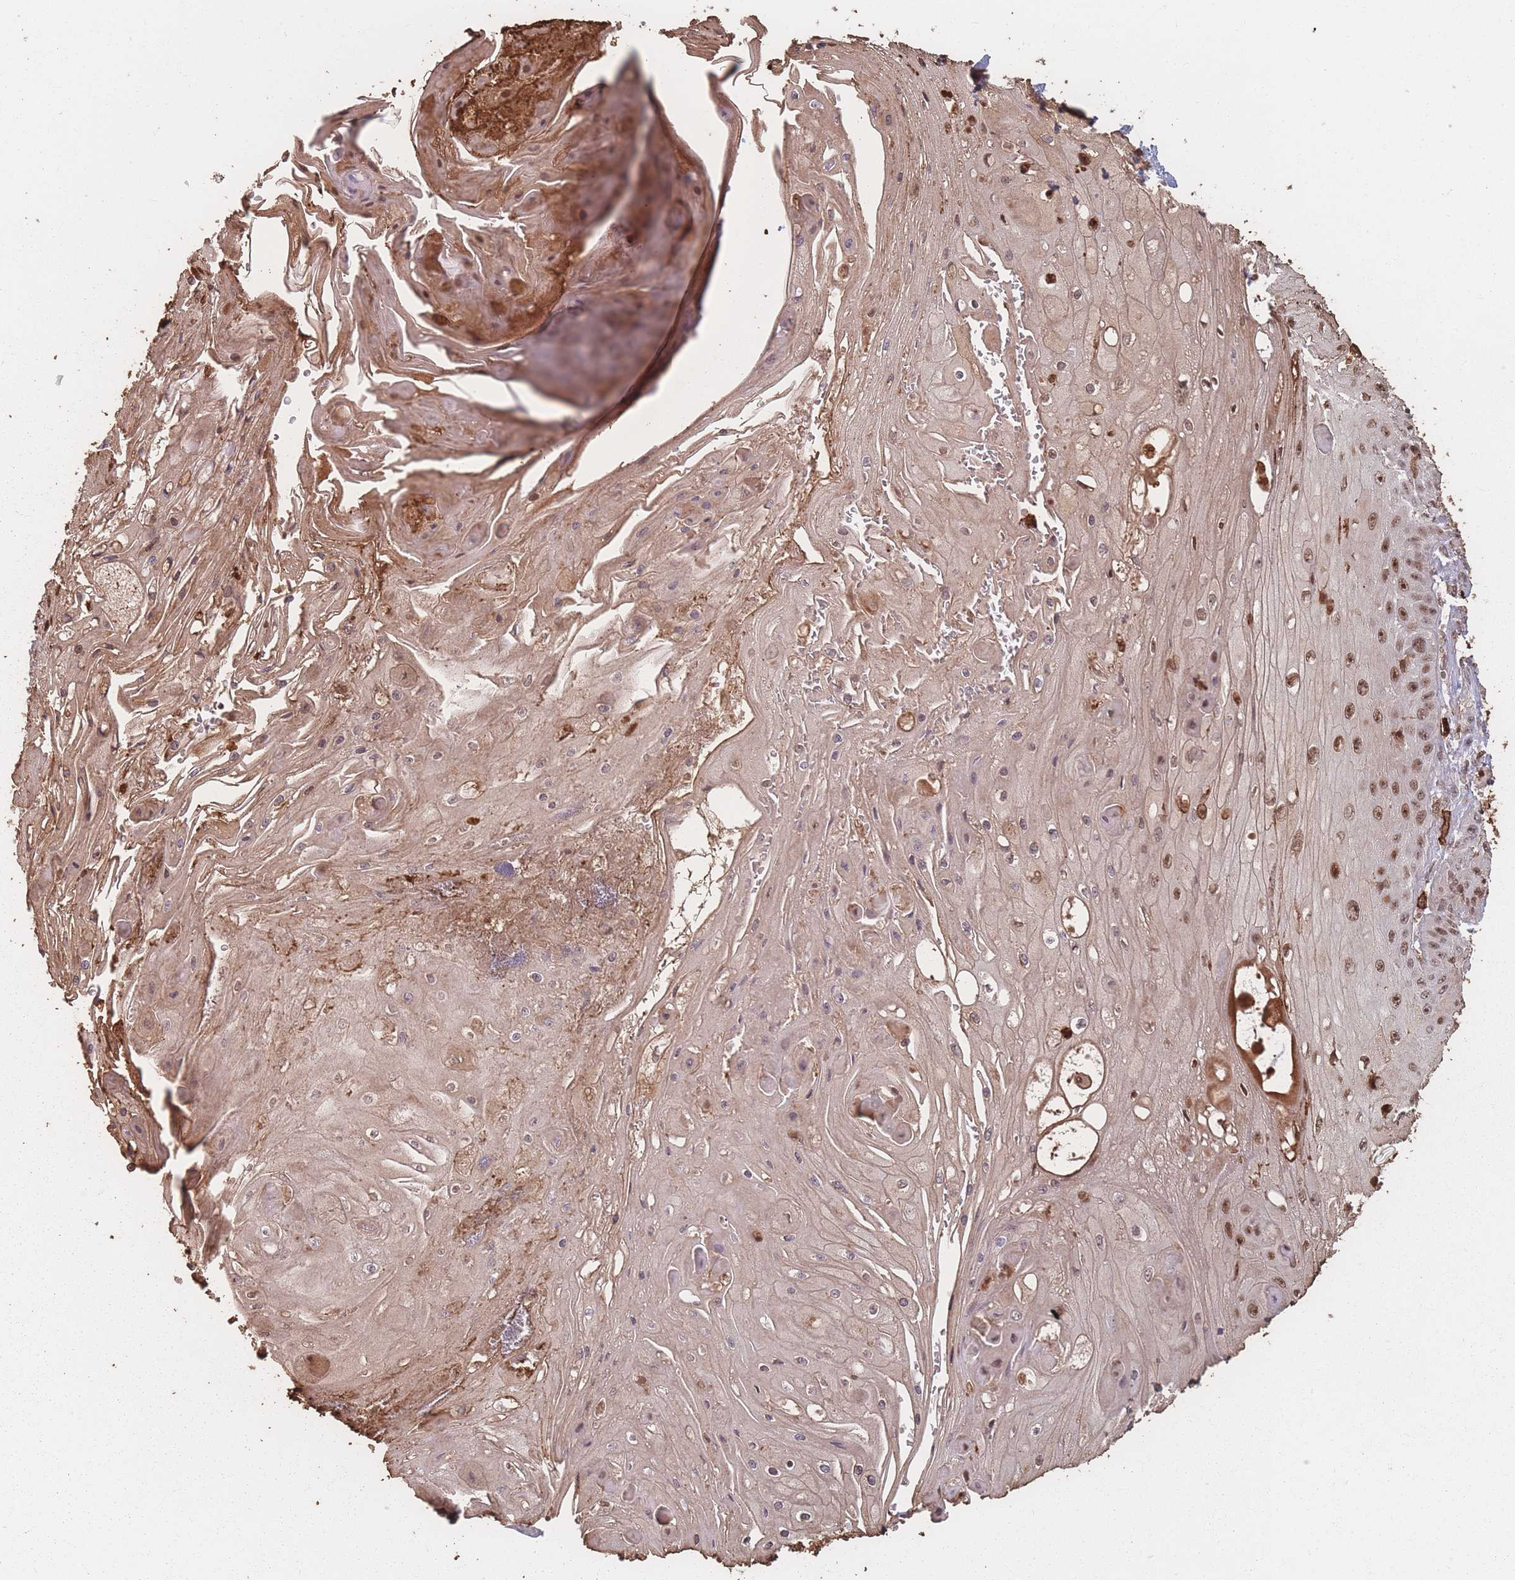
{"staining": {"intensity": "moderate", "quantity": ">75%", "location": "nuclear"}, "tissue": "skin cancer", "cell_type": "Tumor cells", "image_type": "cancer", "snomed": [{"axis": "morphology", "description": "Squamous cell carcinoma, NOS"}, {"axis": "topography", "description": "Skin"}], "caption": "An immunohistochemistry (IHC) photomicrograph of neoplastic tissue is shown. Protein staining in brown labels moderate nuclear positivity in skin squamous cell carcinoma within tumor cells.", "gene": "WDR55", "patient": {"sex": "male", "age": 70}}